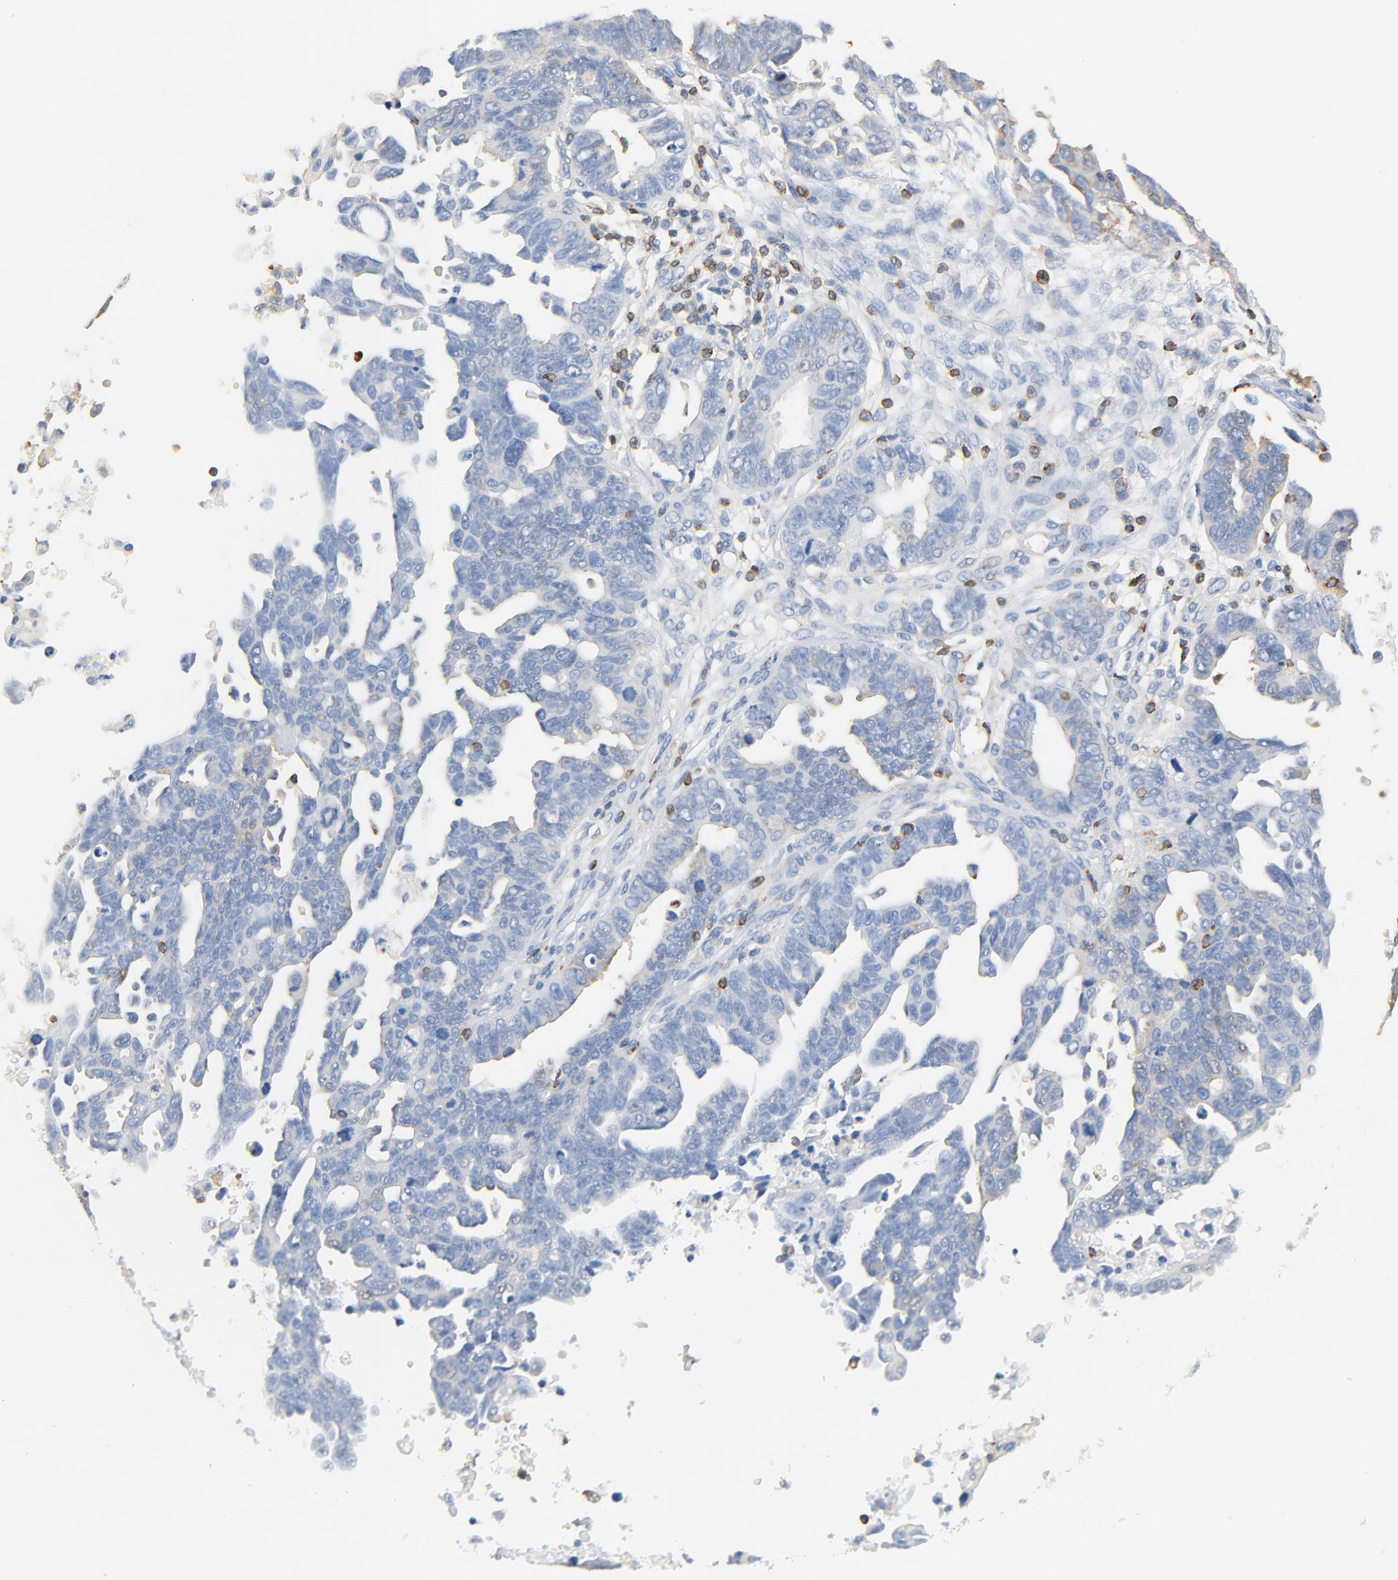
{"staining": {"intensity": "negative", "quantity": "none", "location": "none"}, "tissue": "ovarian cancer", "cell_type": "Tumor cells", "image_type": "cancer", "snomed": [{"axis": "morphology", "description": "Carcinoma, endometroid"}, {"axis": "morphology", "description": "Cystadenocarcinoma, serous, NOS"}, {"axis": "topography", "description": "Ovary"}], "caption": "IHC micrograph of neoplastic tissue: ovarian endometroid carcinoma stained with DAB (3,3'-diaminobenzidine) displays no significant protein staining in tumor cells.", "gene": "SH3KBP1", "patient": {"sex": "female", "age": 45}}